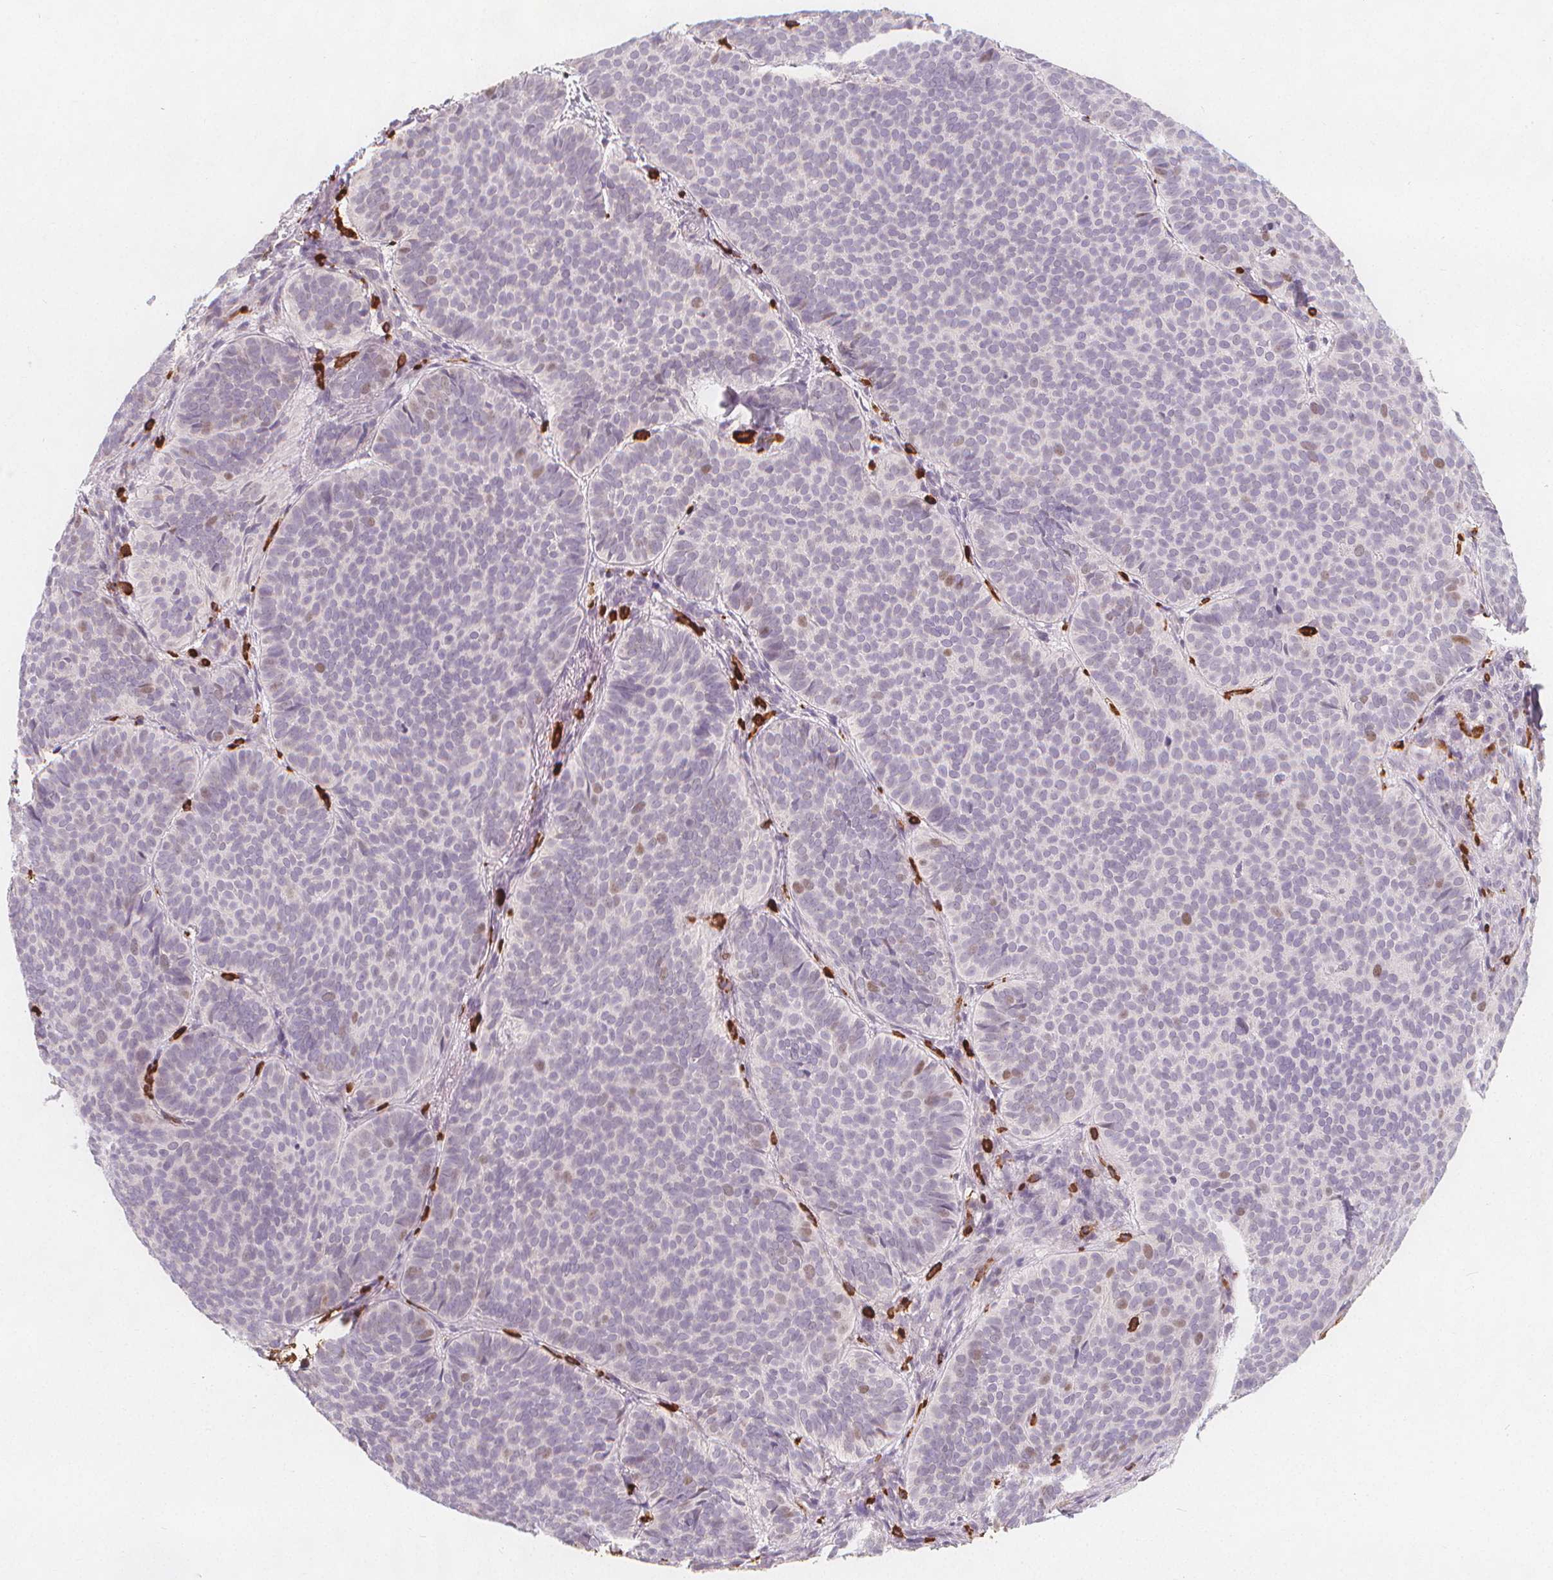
{"staining": {"intensity": "negative", "quantity": "none", "location": "none"}, "tissue": "skin cancer", "cell_type": "Tumor cells", "image_type": "cancer", "snomed": [{"axis": "morphology", "description": "Basal cell carcinoma"}, {"axis": "topography", "description": "Skin"}], "caption": "IHC of human skin cancer (basal cell carcinoma) displays no positivity in tumor cells.", "gene": "TIPIN", "patient": {"sex": "male", "age": 57}}